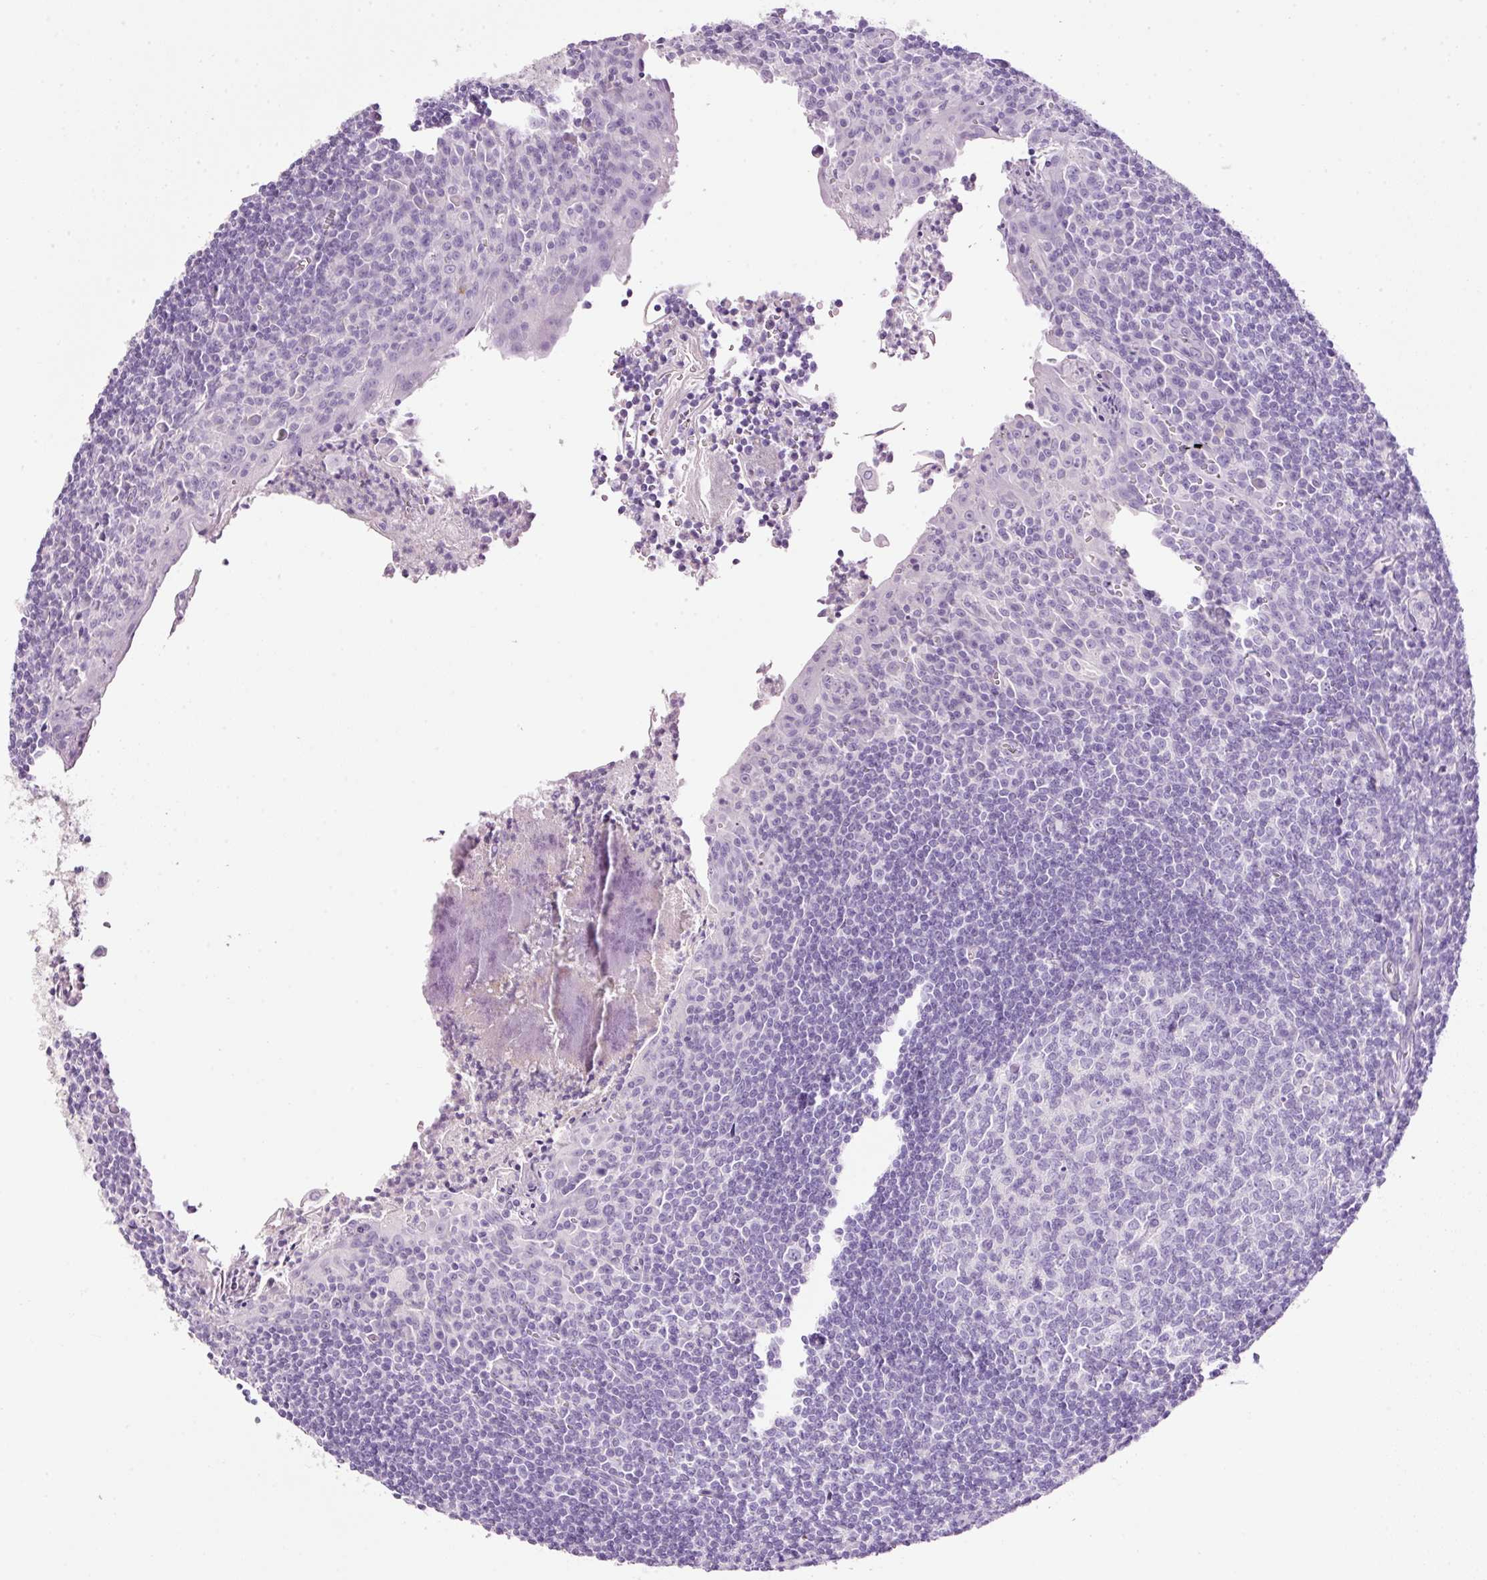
{"staining": {"intensity": "negative", "quantity": "none", "location": "none"}, "tissue": "tonsil", "cell_type": "Germinal center cells", "image_type": "normal", "snomed": [{"axis": "morphology", "description": "Normal tissue, NOS"}, {"axis": "topography", "description": "Tonsil"}], "caption": "Tonsil stained for a protein using IHC shows no staining germinal center cells.", "gene": "BSND", "patient": {"sex": "male", "age": 27}}